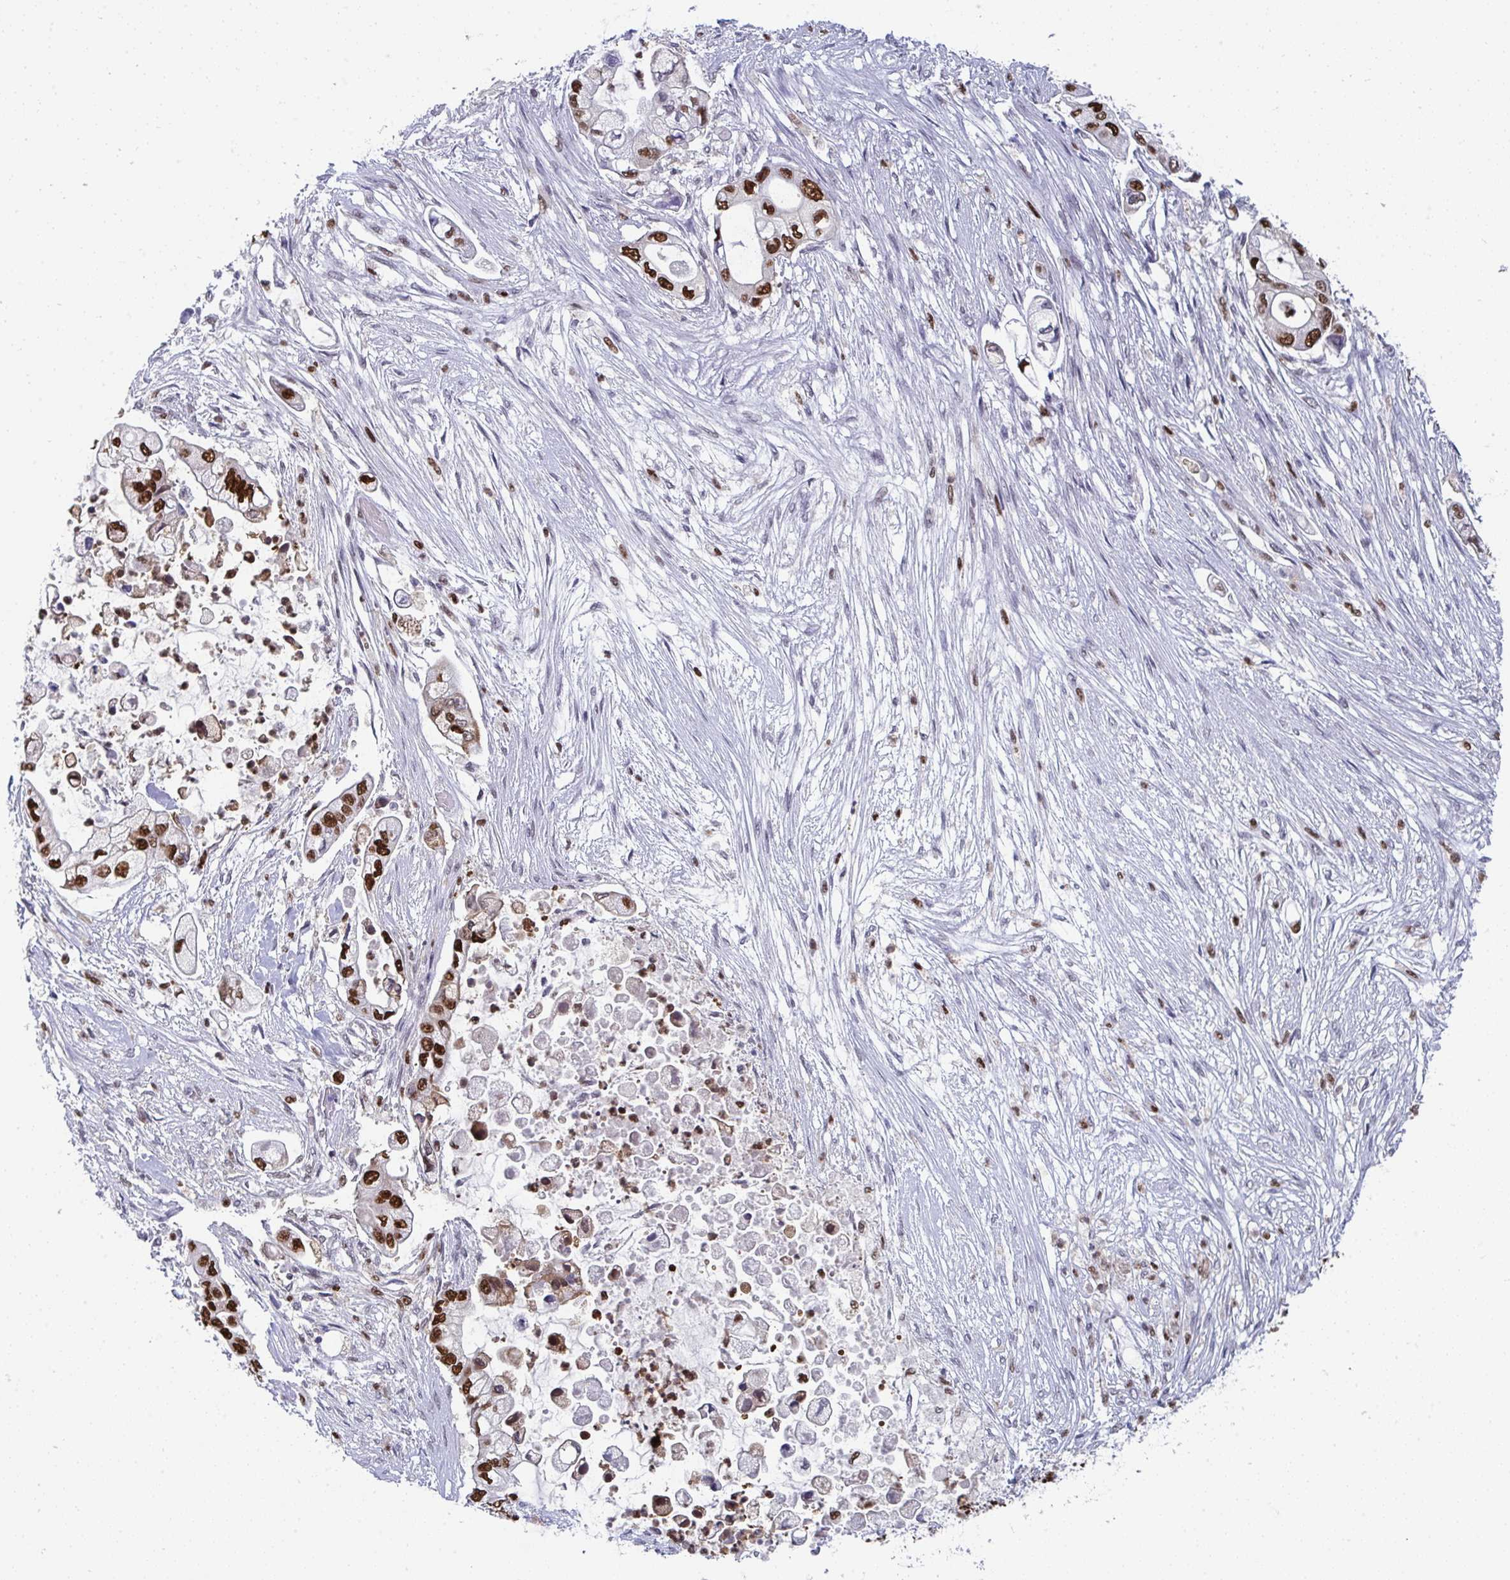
{"staining": {"intensity": "strong", "quantity": ">75%", "location": "nuclear"}, "tissue": "pancreatic cancer", "cell_type": "Tumor cells", "image_type": "cancer", "snomed": [{"axis": "morphology", "description": "Adenocarcinoma, NOS"}, {"axis": "topography", "description": "Pancreas"}], "caption": "High-power microscopy captured an immunohistochemistry (IHC) photomicrograph of adenocarcinoma (pancreatic), revealing strong nuclear positivity in about >75% of tumor cells.", "gene": "JDP2", "patient": {"sex": "female", "age": 69}}